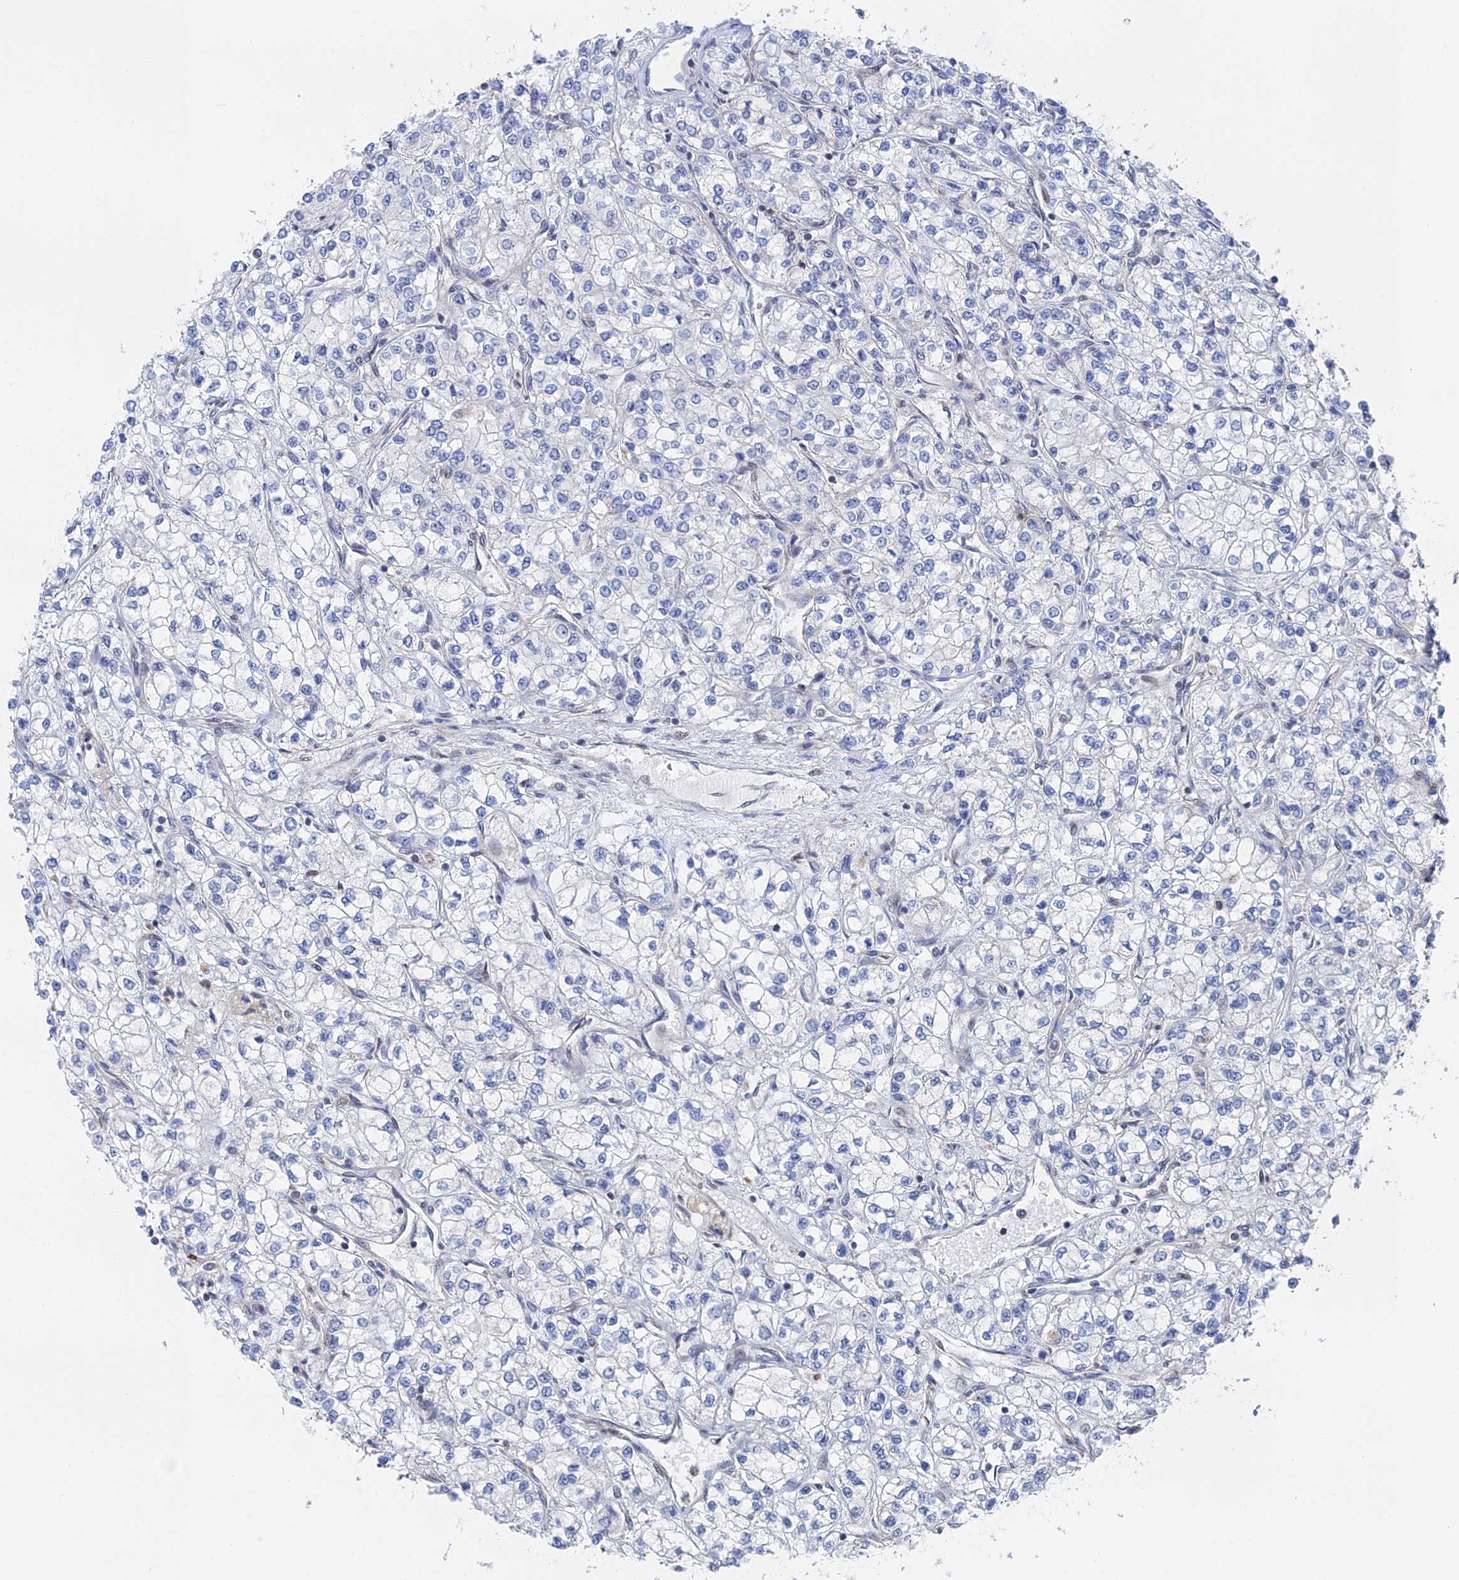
{"staining": {"intensity": "negative", "quantity": "none", "location": "none"}, "tissue": "renal cancer", "cell_type": "Tumor cells", "image_type": "cancer", "snomed": [{"axis": "morphology", "description": "Adenocarcinoma, NOS"}, {"axis": "topography", "description": "Kidney"}], "caption": "Renal cancer was stained to show a protein in brown. There is no significant staining in tumor cells.", "gene": "IL7", "patient": {"sex": "male", "age": 80}}